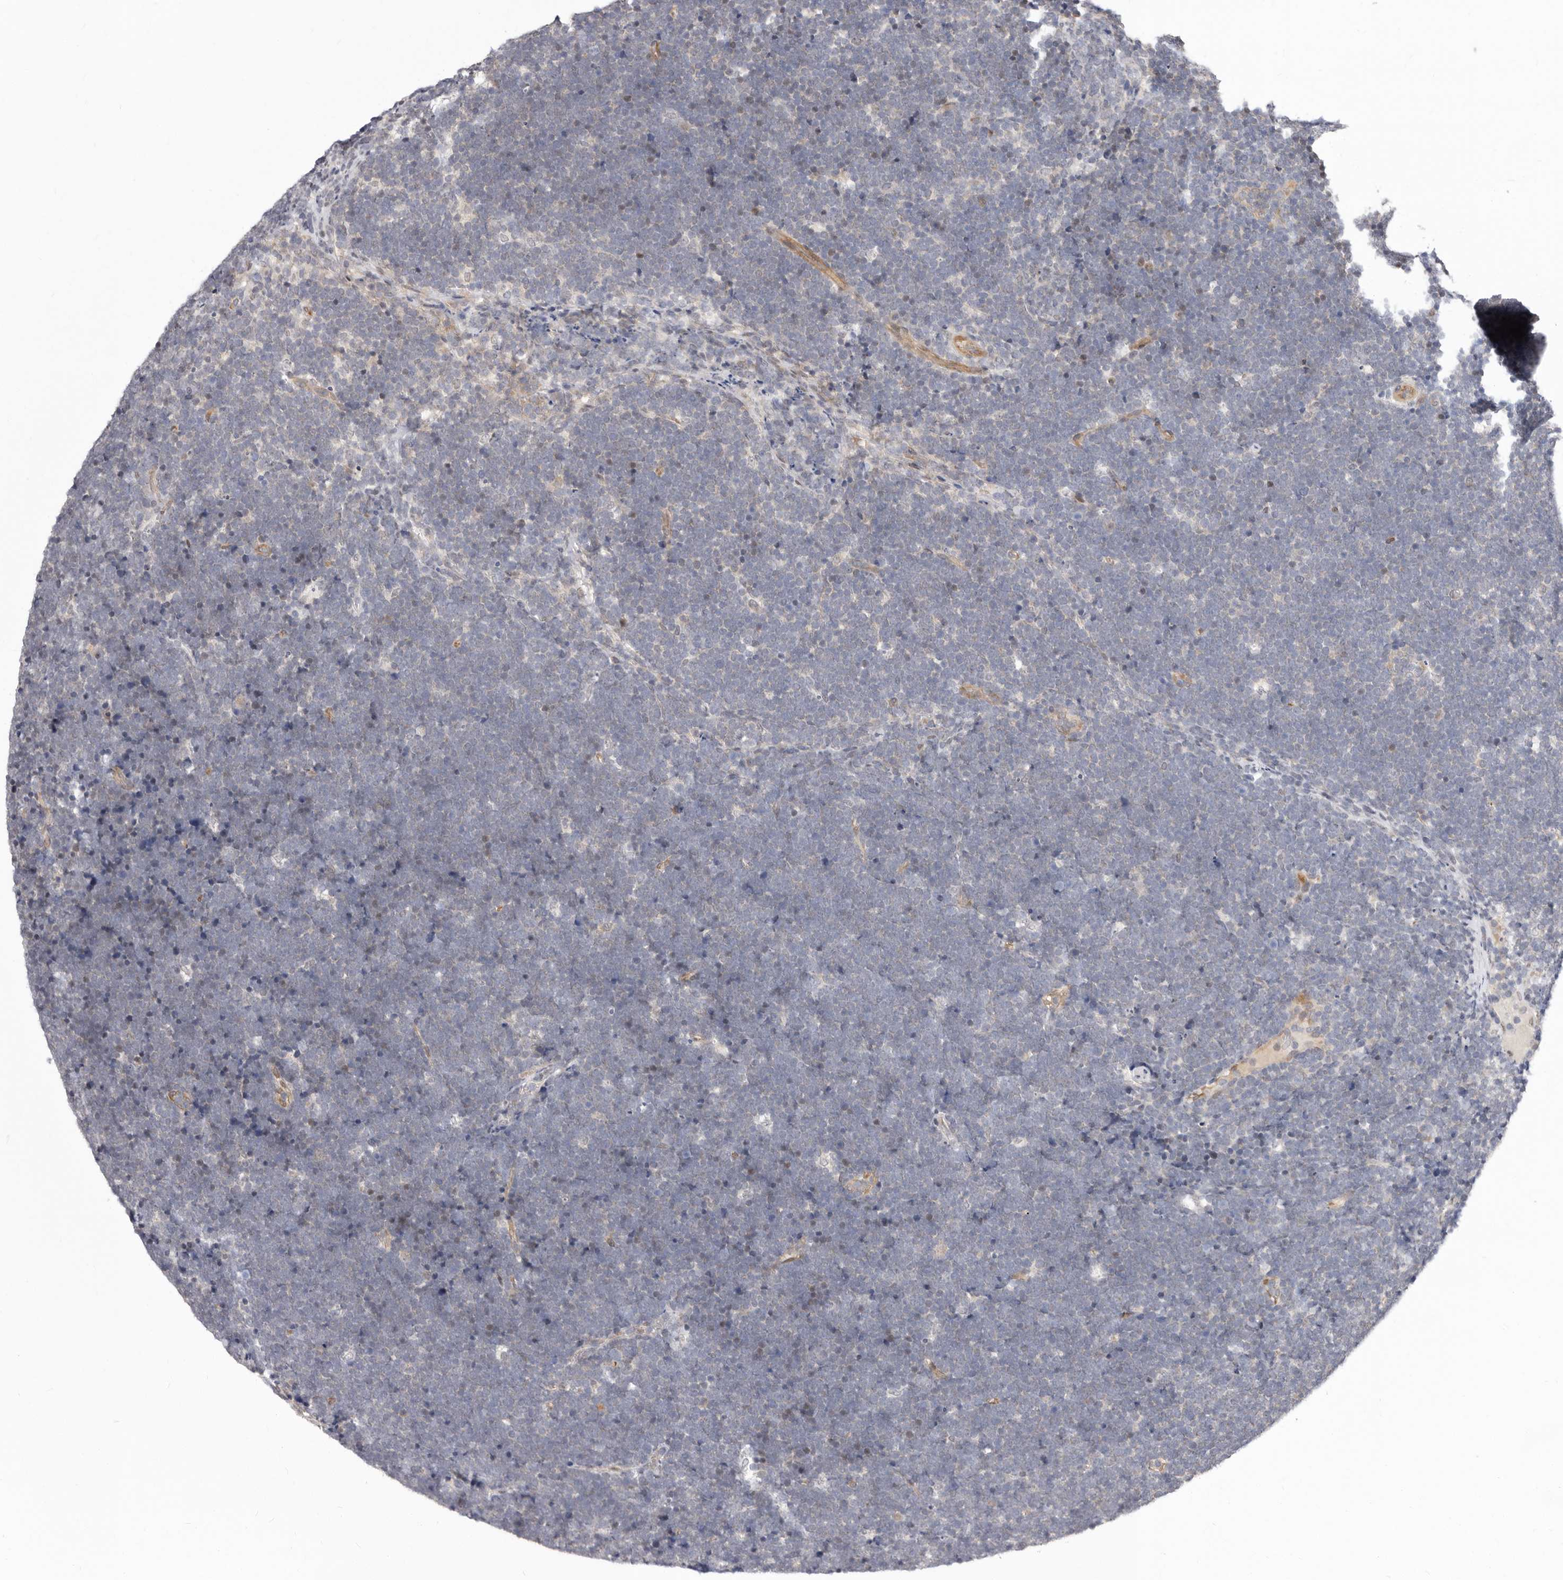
{"staining": {"intensity": "negative", "quantity": "none", "location": "none"}, "tissue": "lymphoma", "cell_type": "Tumor cells", "image_type": "cancer", "snomed": [{"axis": "morphology", "description": "Malignant lymphoma, non-Hodgkin's type, High grade"}, {"axis": "topography", "description": "Lymph node"}], "caption": "Immunohistochemistry photomicrograph of neoplastic tissue: lymphoma stained with DAB reveals no significant protein expression in tumor cells.", "gene": "GLRX3", "patient": {"sex": "male", "age": 13}}